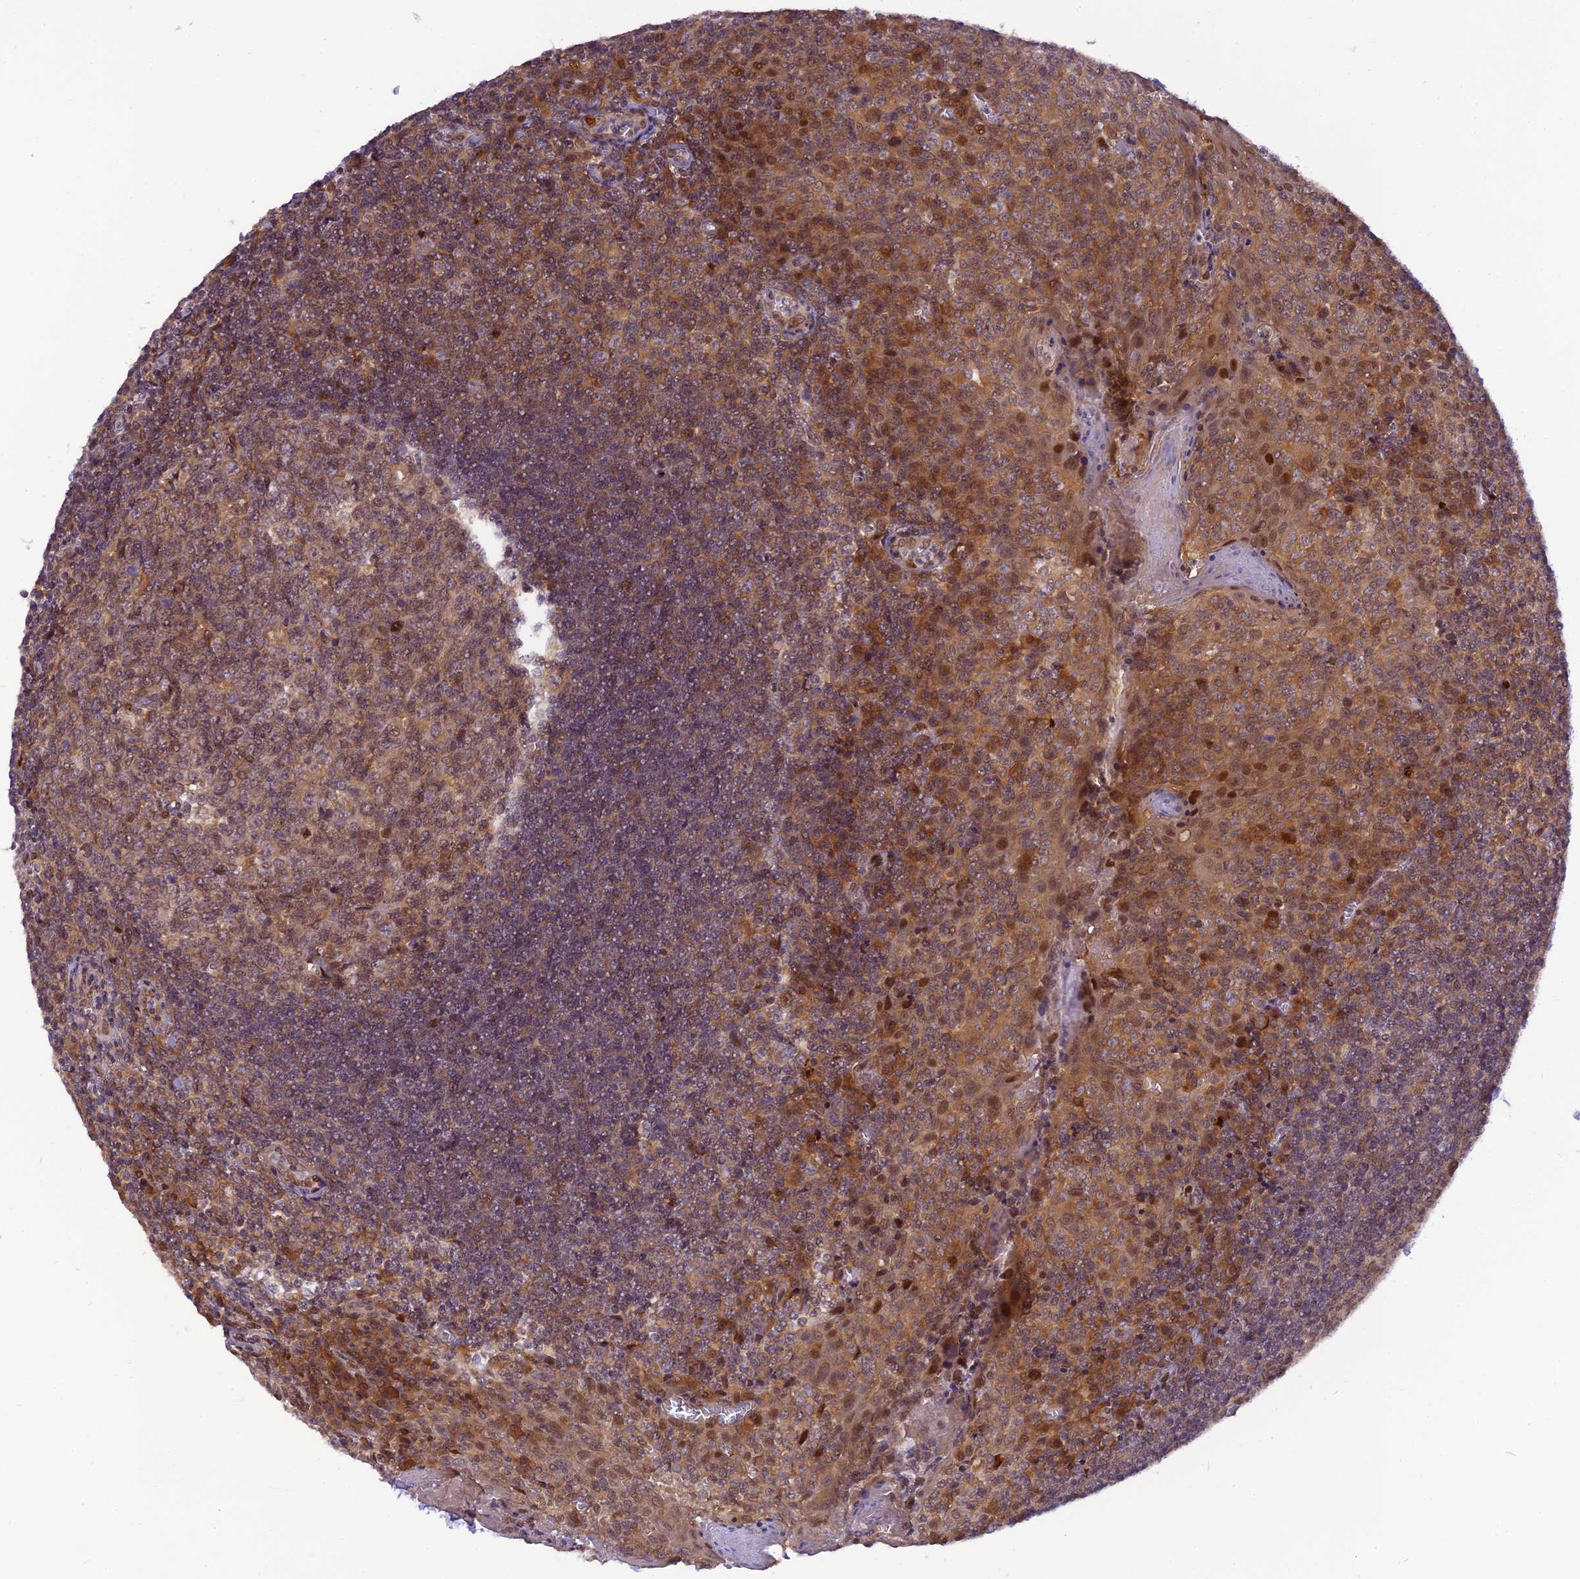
{"staining": {"intensity": "moderate", "quantity": "25%-75%", "location": "cytoplasmic/membranous,nuclear"}, "tissue": "tonsil", "cell_type": "Germinal center cells", "image_type": "normal", "snomed": [{"axis": "morphology", "description": "Normal tissue, NOS"}, {"axis": "topography", "description": "Tonsil"}], "caption": "Immunohistochemistry (DAB) staining of normal tonsil shows moderate cytoplasmic/membranous,nuclear protein staining in approximately 25%-75% of germinal center cells. The staining was performed using DAB (3,3'-diaminobenzidine), with brown indicating positive protein expression. Nuclei are stained blue with hematoxylin.", "gene": "RABGGTA", "patient": {"sex": "male", "age": 27}}